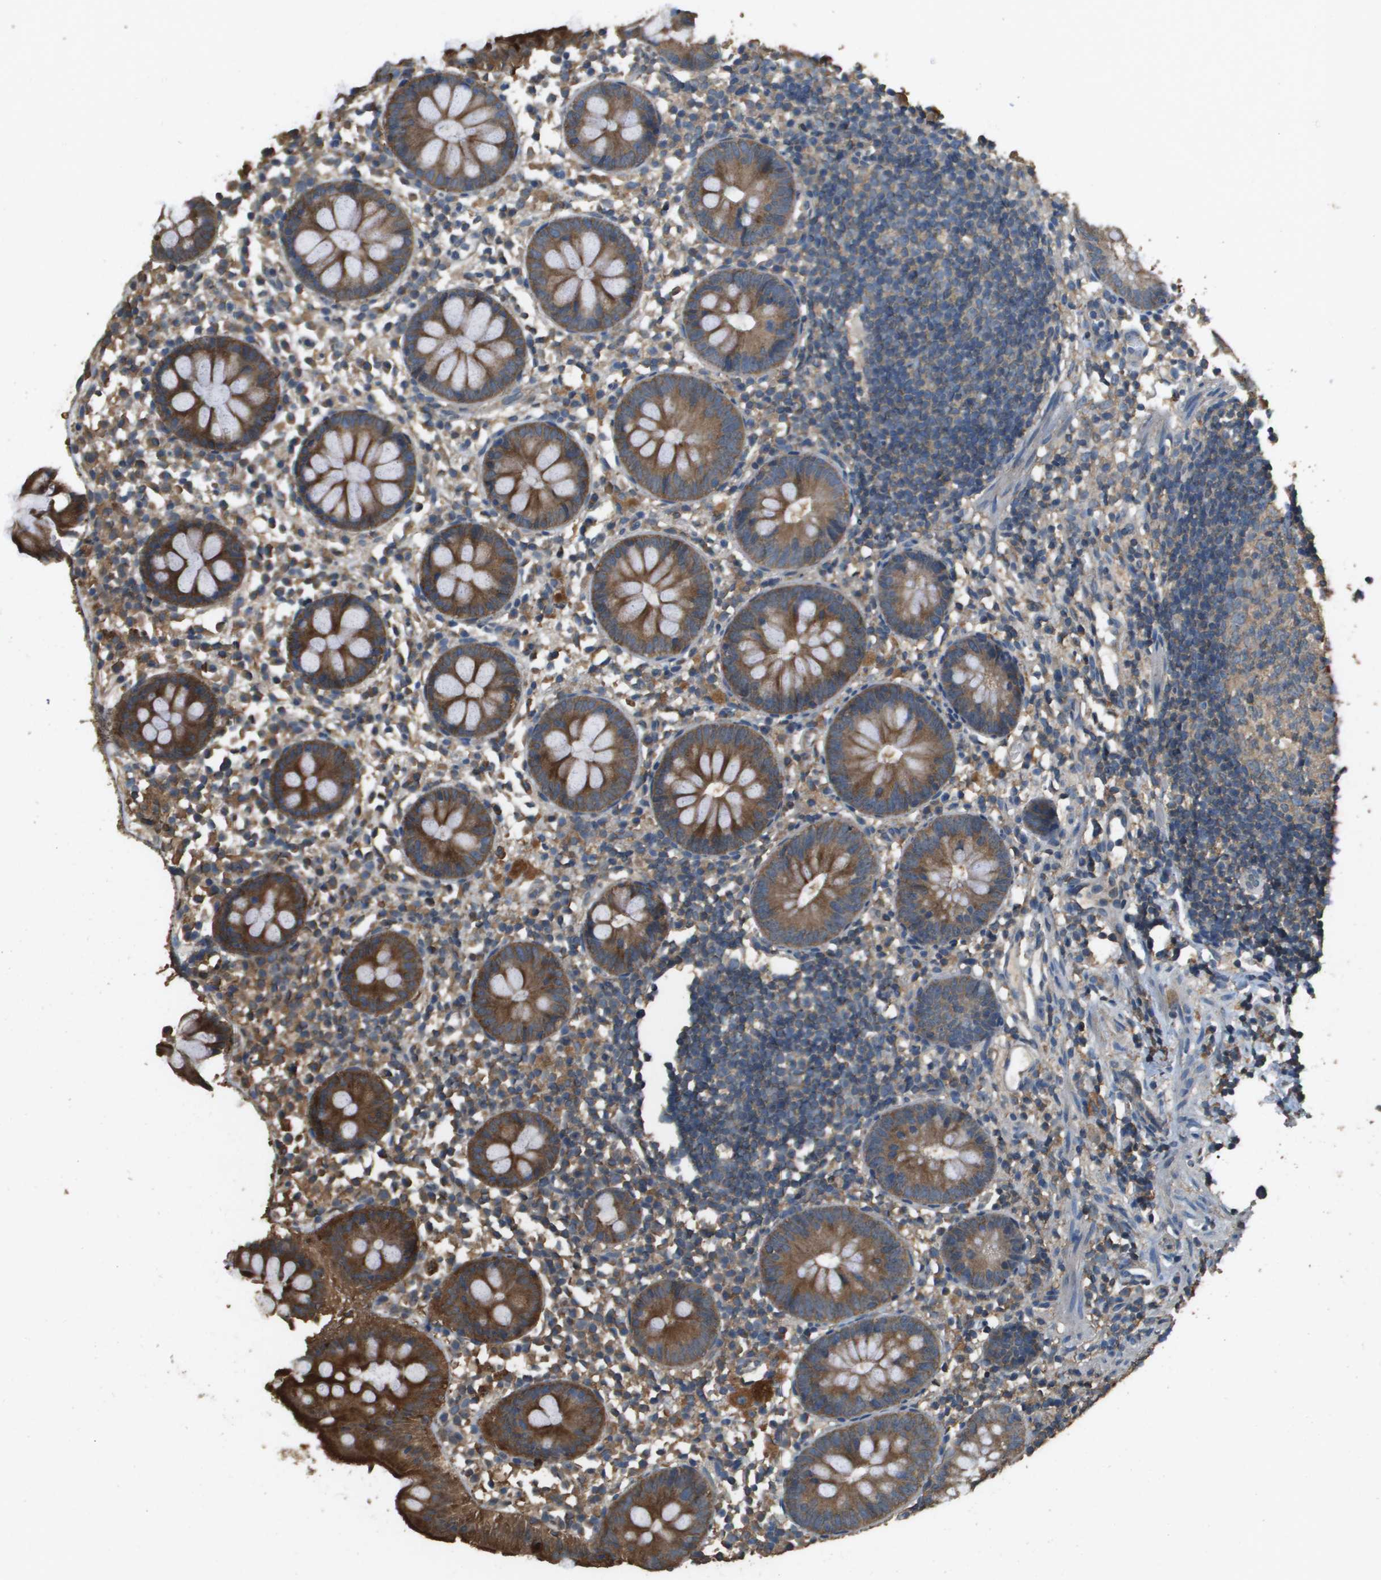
{"staining": {"intensity": "strong", "quantity": ">75%", "location": "cytoplasmic/membranous"}, "tissue": "appendix", "cell_type": "Glandular cells", "image_type": "normal", "snomed": [{"axis": "morphology", "description": "Normal tissue, NOS"}, {"axis": "topography", "description": "Appendix"}], "caption": "Immunohistochemistry histopathology image of normal appendix: appendix stained using immunohistochemistry displays high levels of strong protein expression localized specifically in the cytoplasmic/membranous of glandular cells, appearing as a cytoplasmic/membranous brown color.", "gene": "MS4A7", "patient": {"sex": "female", "age": 20}}